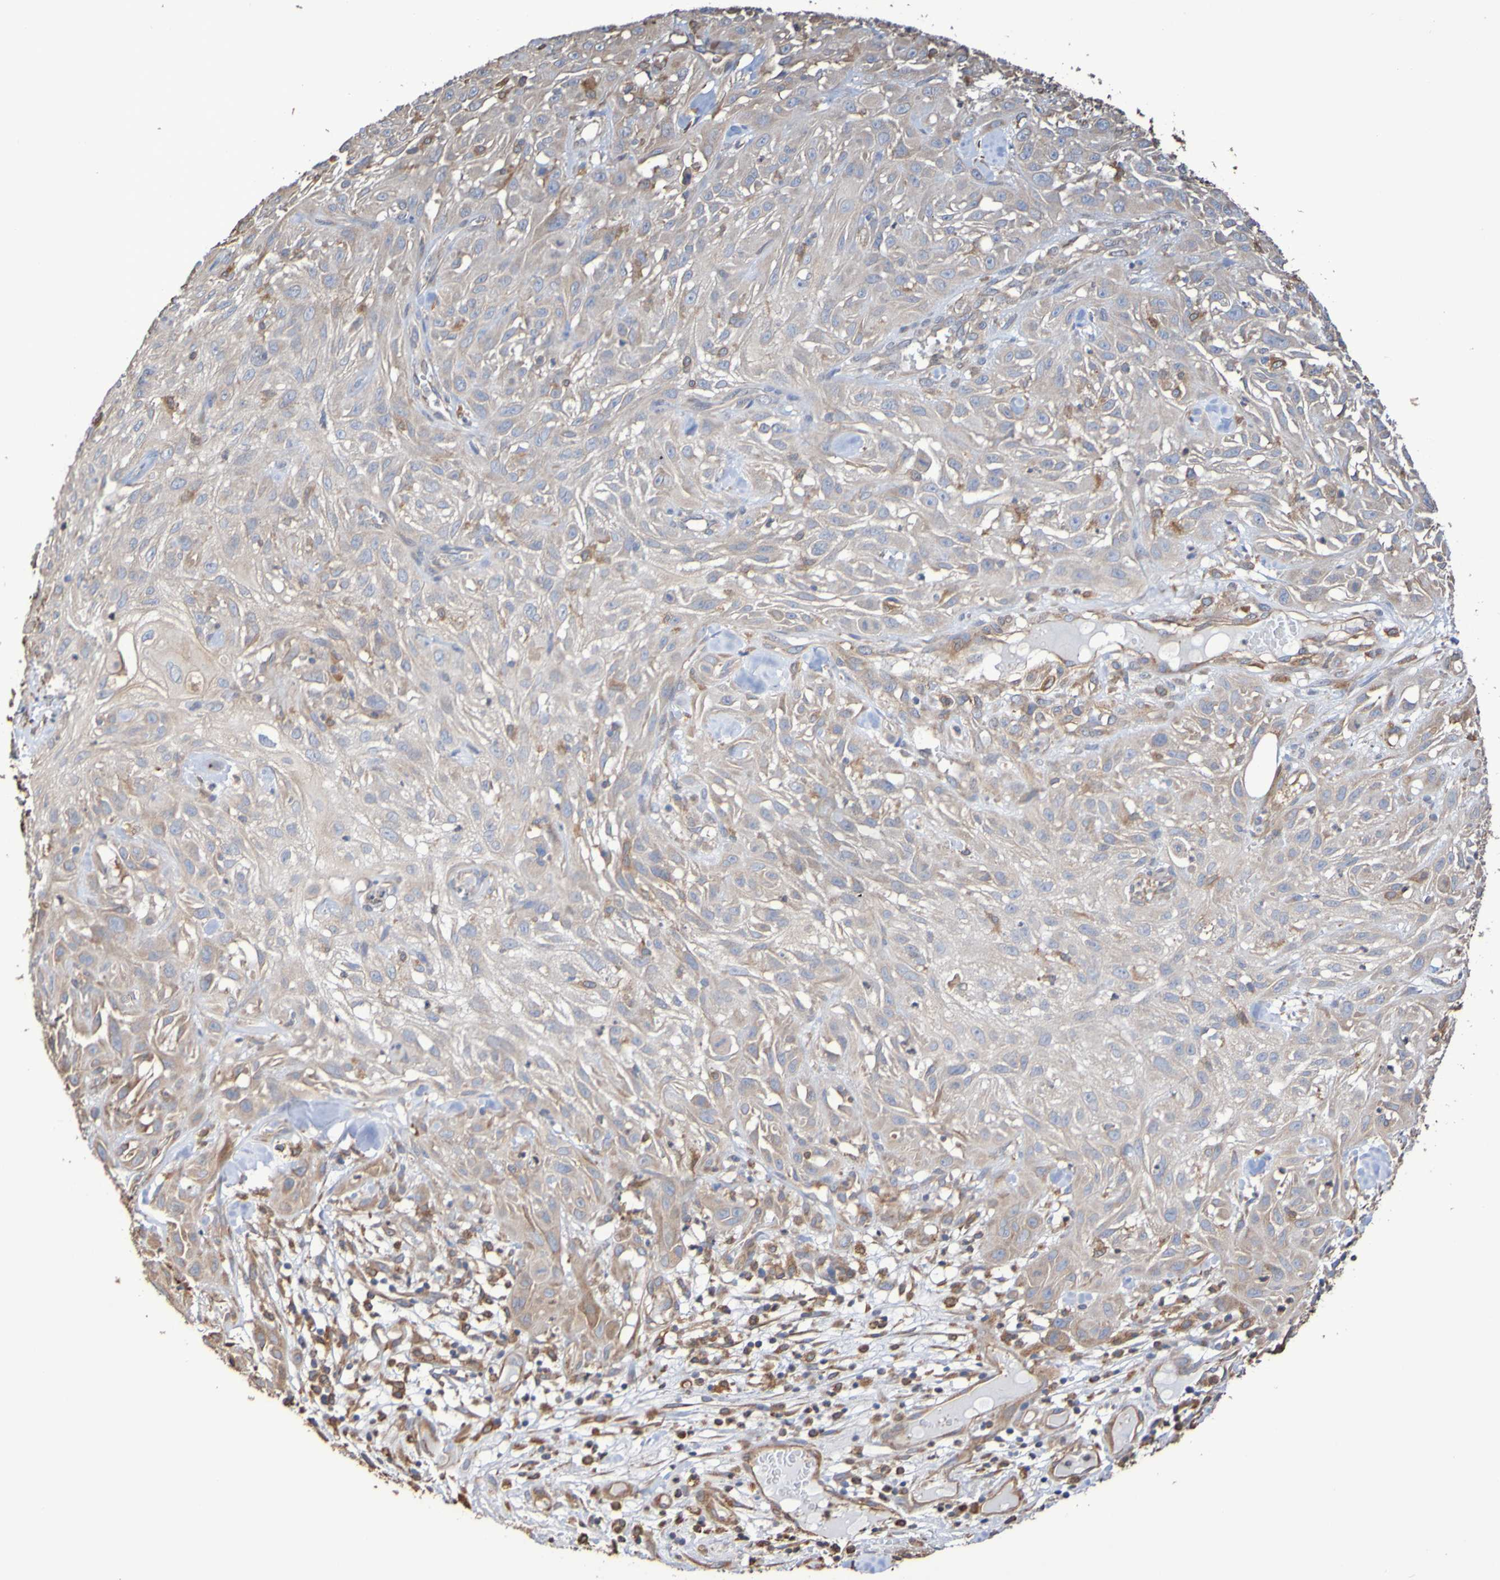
{"staining": {"intensity": "negative", "quantity": "none", "location": "none"}, "tissue": "skin cancer", "cell_type": "Tumor cells", "image_type": "cancer", "snomed": [{"axis": "morphology", "description": "Squamous cell carcinoma, NOS"}, {"axis": "topography", "description": "Skin"}], "caption": "This micrograph is of skin squamous cell carcinoma stained with immunohistochemistry to label a protein in brown with the nuclei are counter-stained blue. There is no expression in tumor cells.", "gene": "RAB11A", "patient": {"sex": "male", "age": 75}}